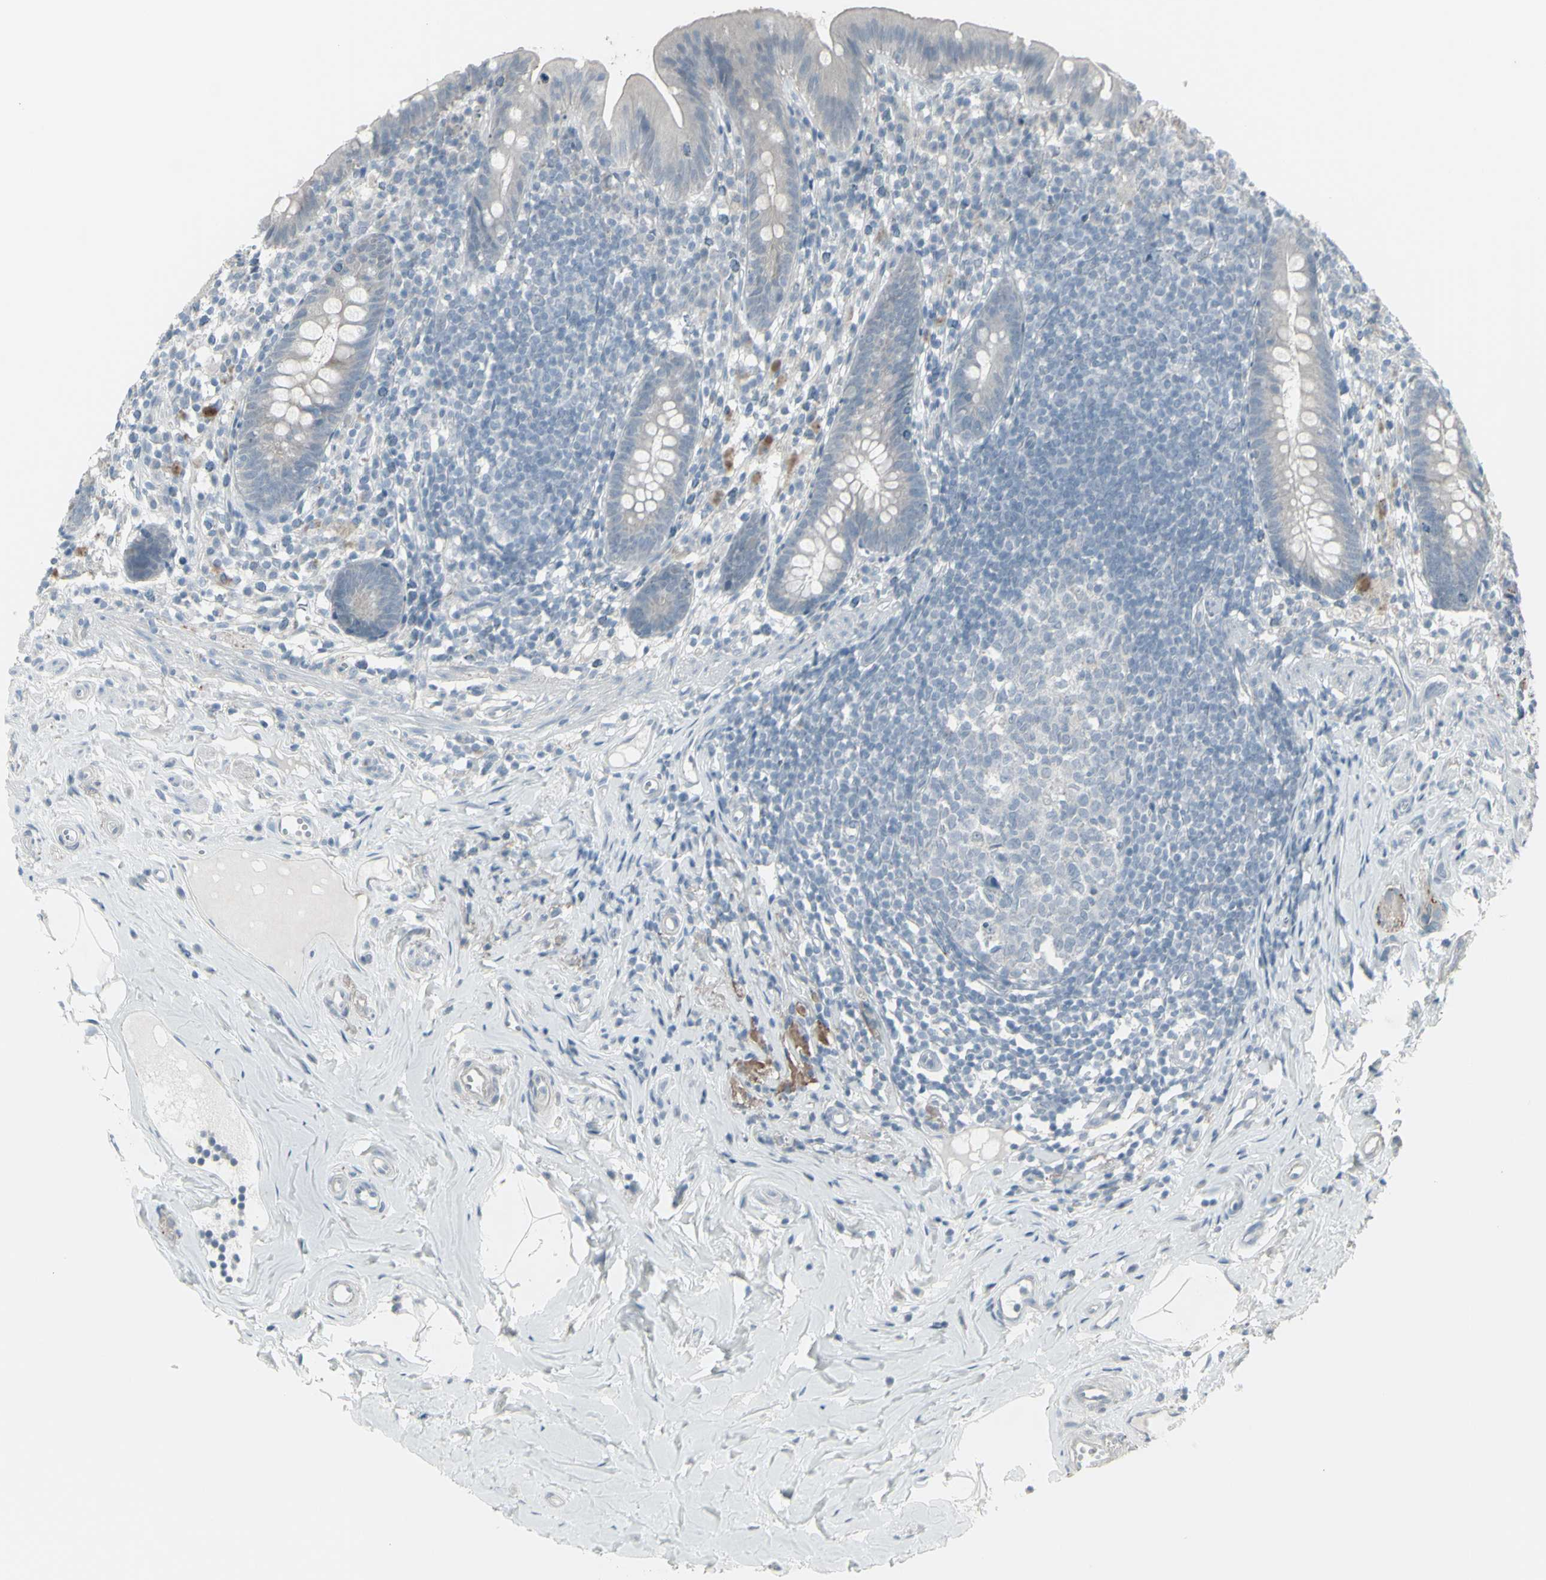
{"staining": {"intensity": "weak", "quantity": "<25%", "location": "cytoplasmic/membranous"}, "tissue": "appendix", "cell_type": "Glandular cells", "image_type": "normal", "snomed": [{"axis": "morphology", "description": "Normal tissue, NOS"}, {"axis": "topography", "description": "Appendix"}], "caption": "Immunohistochemical staining of benign human appendix exhibits no significant staining in glandular cells.", "gene": "RAB3A", "patient": {"sex": "male", "age": 52}}